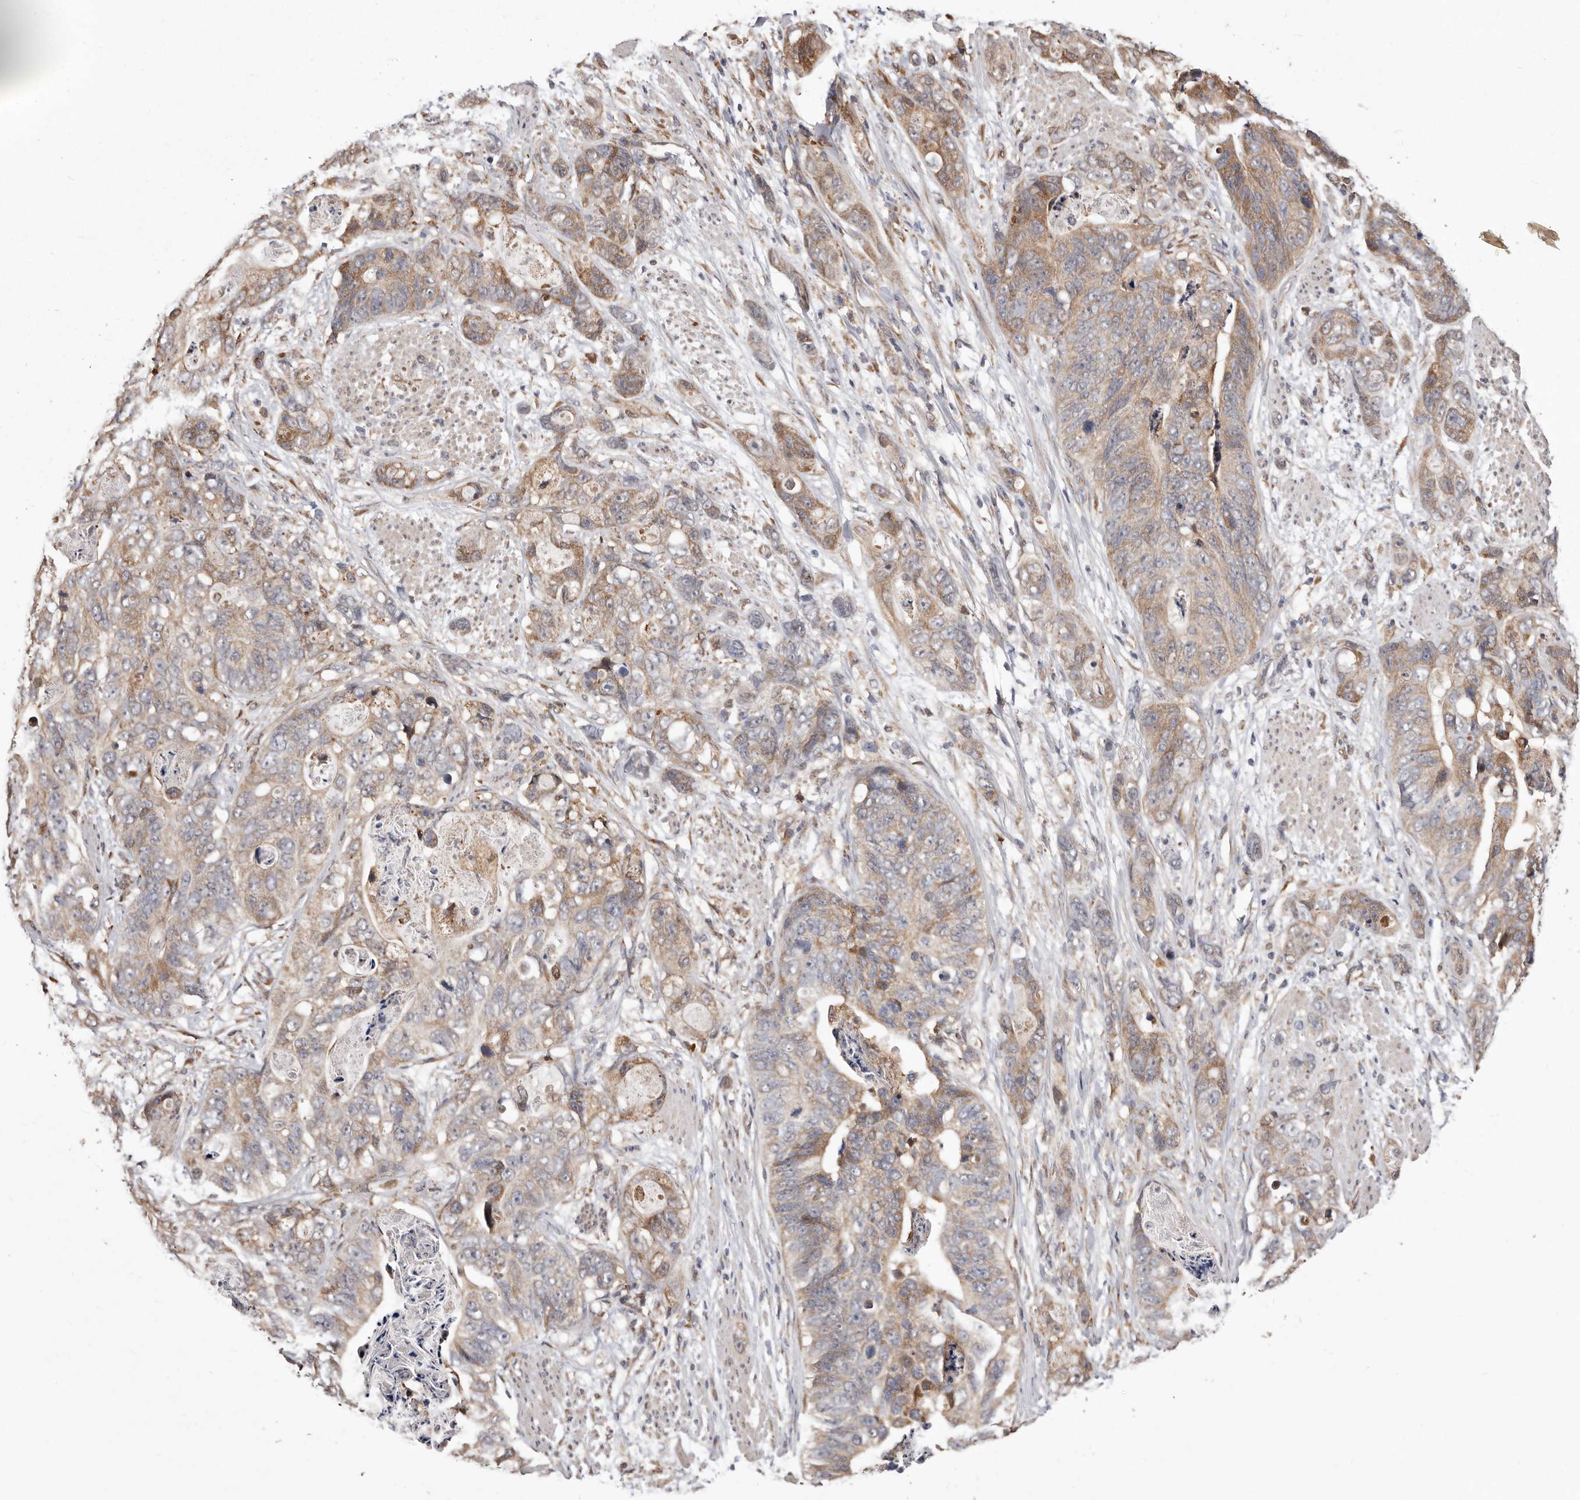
{"staining": {"intensity": "weak", "quantity": "25%-75%", "location": "cytoplasmic/membranous"}, "tissue": "stomach cancer", "cell_type": "Tumor cells", "image_type": "cancer", "snomed": [{"axis": "morphology", "description": "Adenocarcinoma, NOS"}, {"axis": "topography", "description": "Stomach"}], "caption": "Stomach cancer stained with DAB (3,3'-diaminobenzidine) immunohistochemistry shows low levels of weak cytoplasmic/membranous staining in about 25%-75% of tumor cells.", "gene": "RRM2B", "patient": {"sex": "female", "age": 89}}